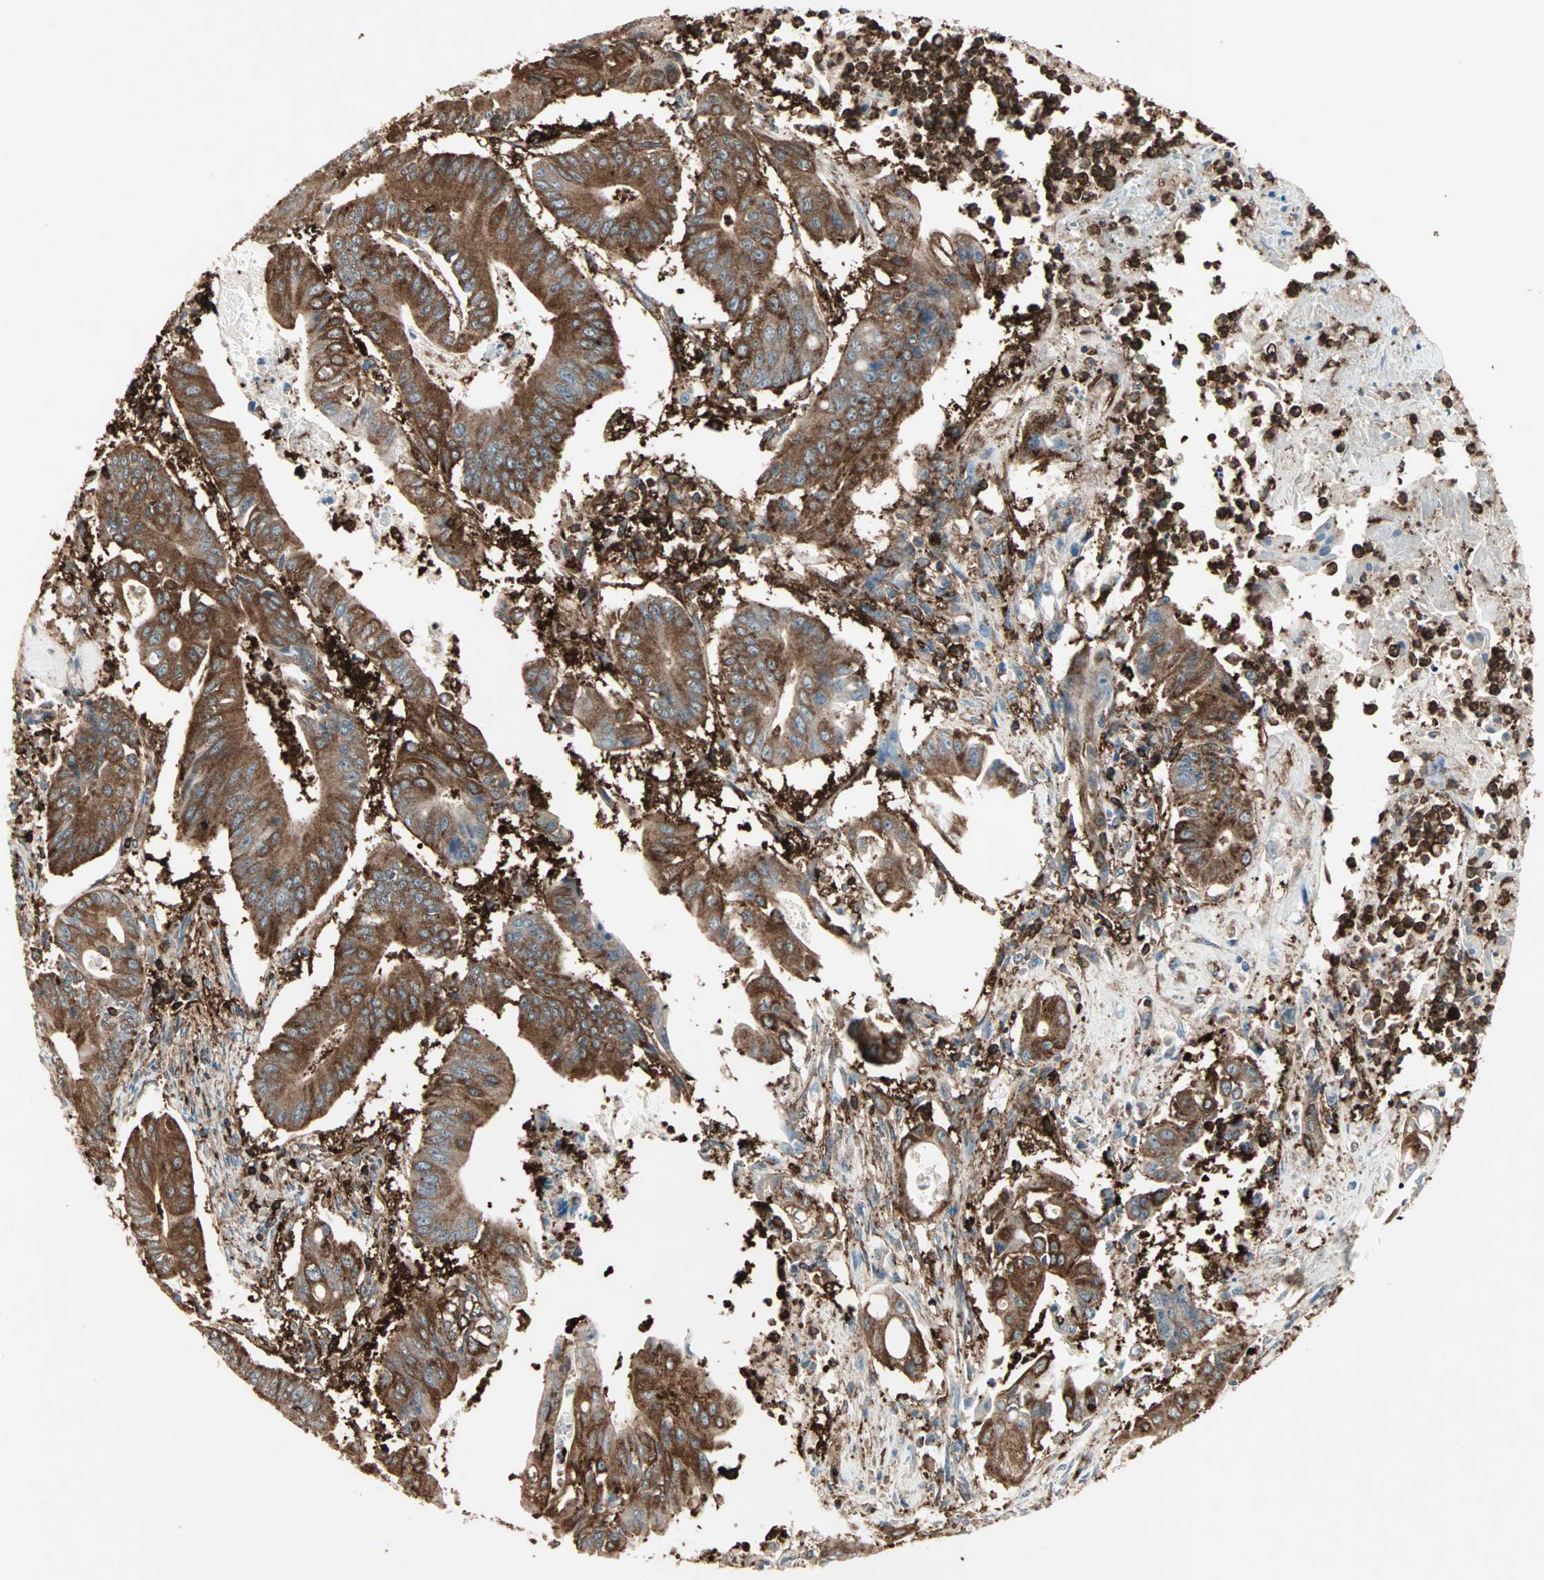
{"staining": {"intensity": "strong", "quantity": ">75%", "location": "cytoplasmic/membranous"}, "tissue": "pancreatic cancer", "cell_type": "Tumor cells", "image_type": "cancer", "snomed": [{"axis": "morphology", "description": "Normal tissue, NOS"}, {"axis": "topography", "description": "Lymph node"}], "caption": "IHC micrograph of pancreatic cancer stained for a protein (brown), which exhibits high levels of strong cytoplasmic/membranous staining in about >75% of tumor cells.", "gene": "MMP3", "patient": {"sex": "male", "age": 62}}